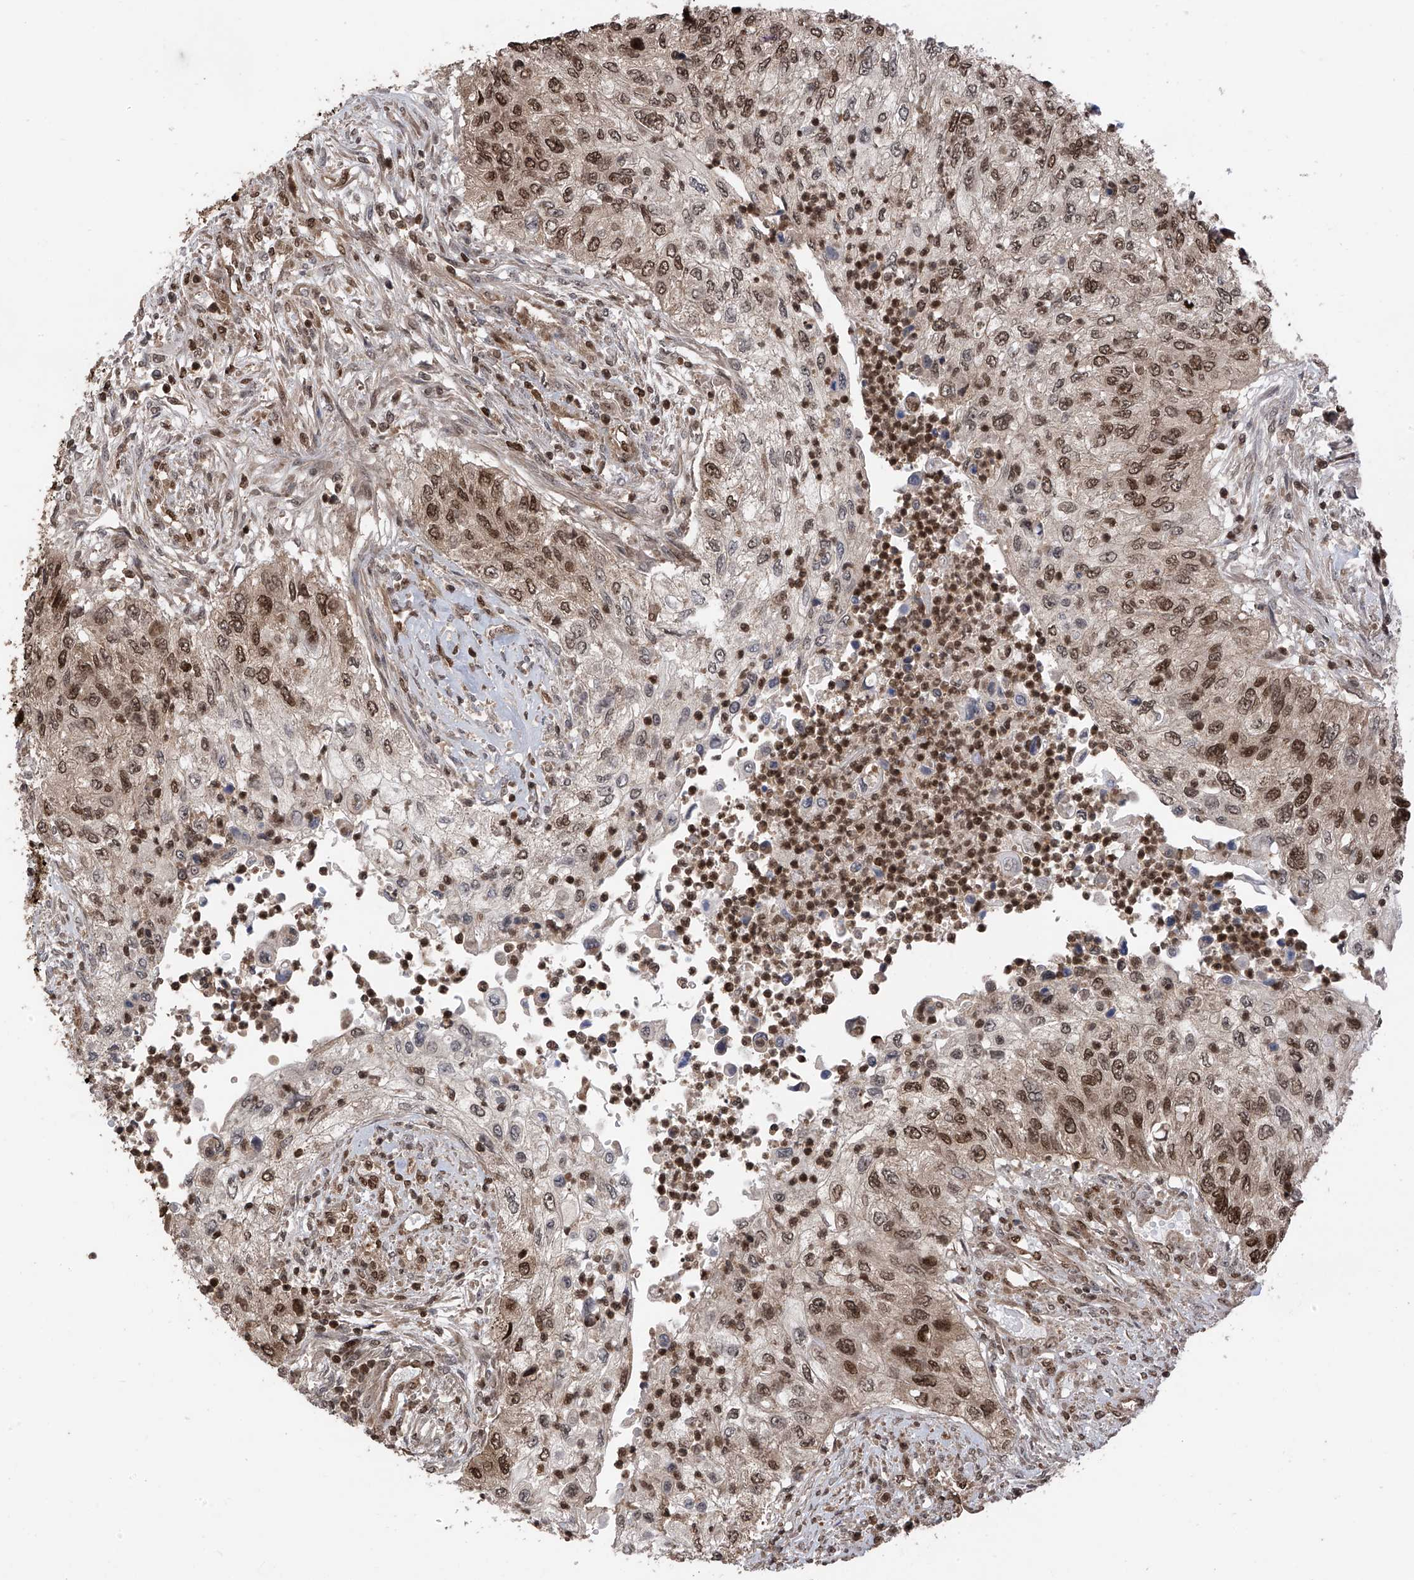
{"staining": {"intensity": "strong", "quantity": ">75%", "location": "cytoplasmic/membranous,nuclear"}, "tissue": "urothelial cancer", "cell_type": "Tumor cells", "image_type": "cancer", "snomed": [{"axis": "morphology", "description": "Urothelial carcinoma, High grade"}, {"axis": "topography", "description": "Urinary bladder"}], "caption": "IHC image of neoplastic tissue: human urothelial cancer stained using immunohistochemistry demonstrates high levels of strong protein expression localized specifically in the cytoplasmic/membranous and nuclear of tumor cells, appearing as a cytoplasmic/membranous and nuclear brown color.", "gene": "DNAJC9", "patient": {"sex": "female", "age": 60}}